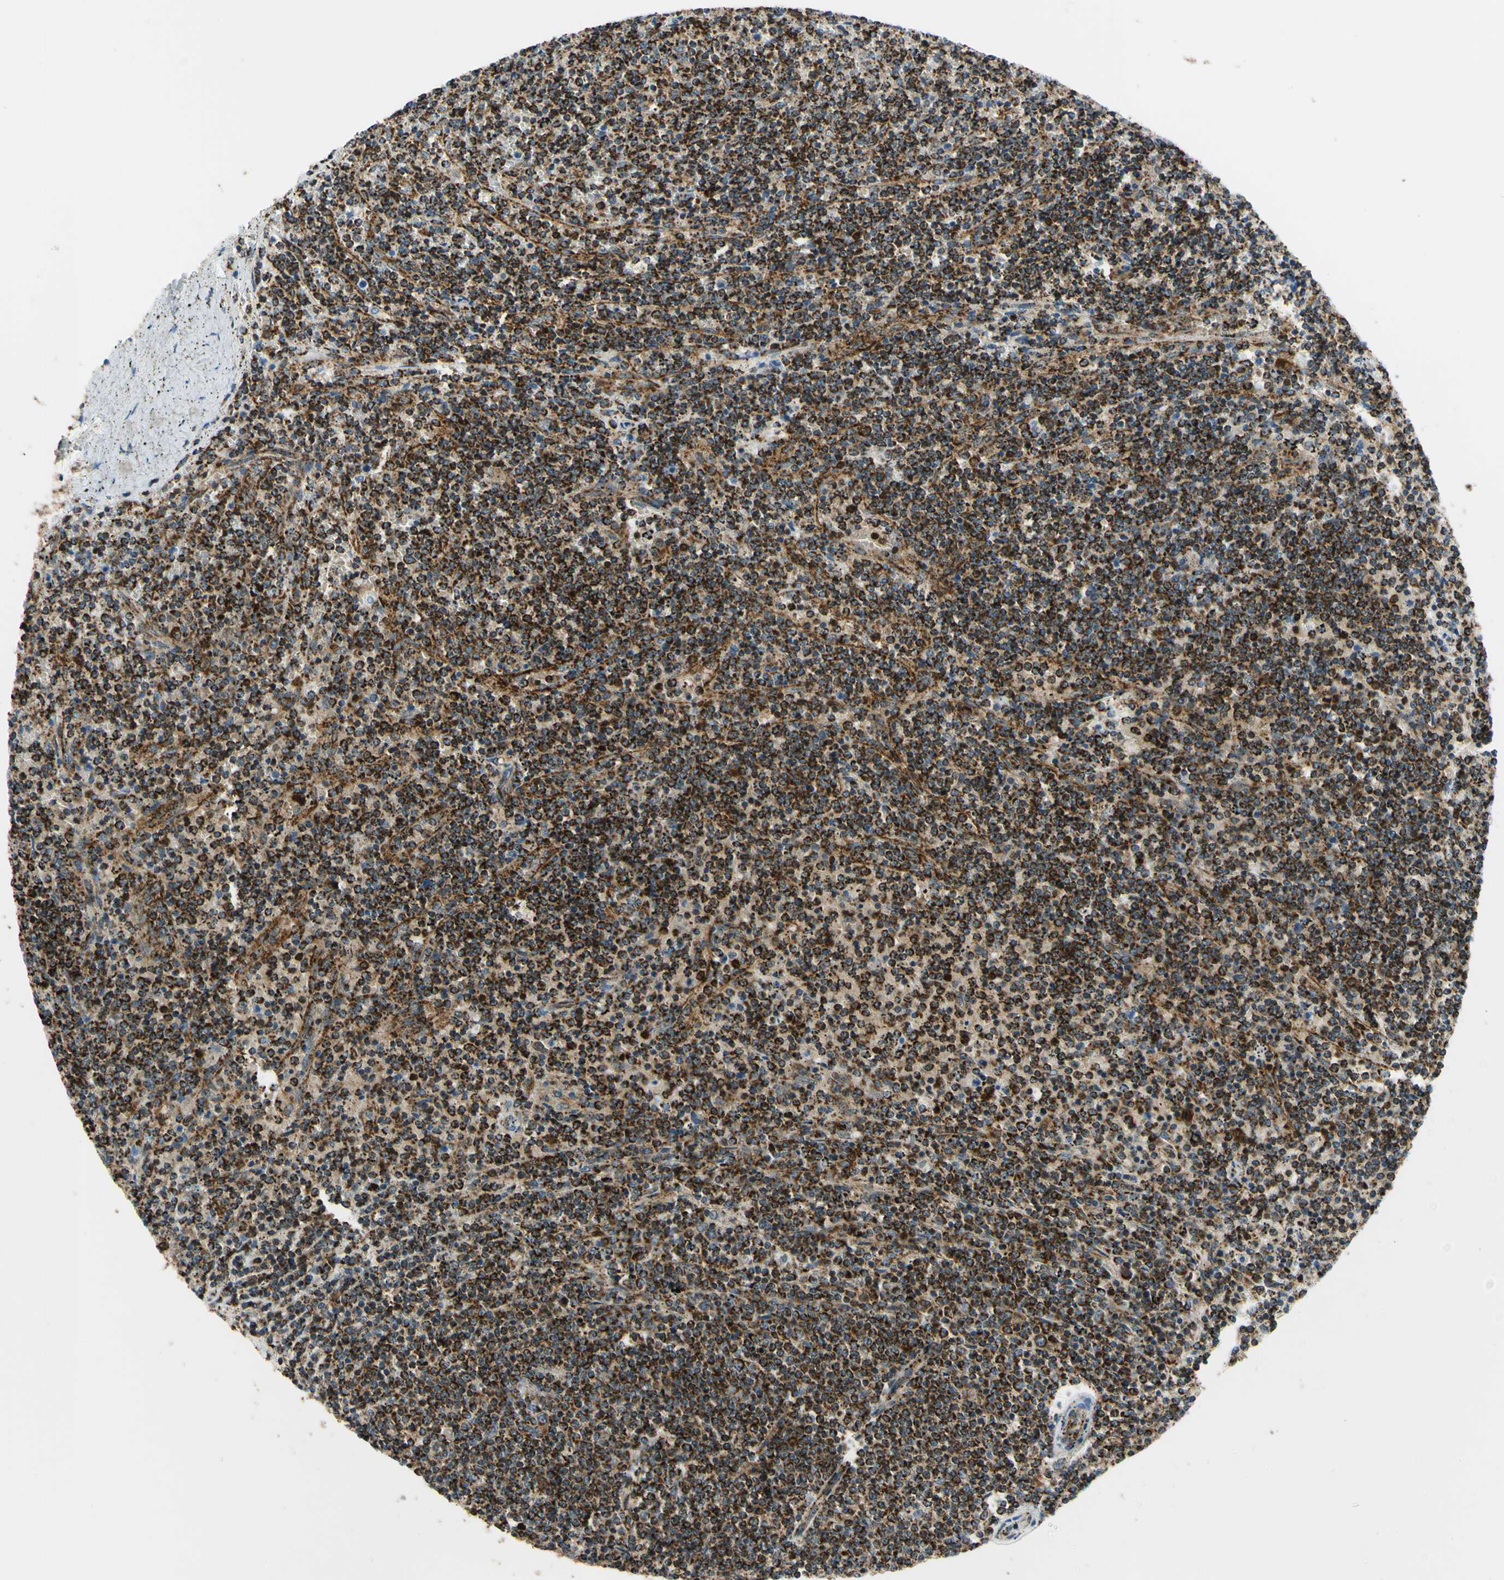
{"staining": {"intensity": "strong", "quantity": ">75%", "location": "cytoplasmic/membranous"}, "tissue": "lymphoma", "cell_type": "Tumor cells", "image_type": "cancer", "snomed": [{"axis": "morphology", "description": "Malignant lymphoma, non-Hodgkin's type, Low grade"}, {"axis": "topography", "description": "Spleen"}], "caption": "An immunohistochemistry (IHC) photomicrograph of neoplastic tissue is shown. Protein staining in brown labels strong cytoplasmic/membranous positivity in lymphoma within tumor cells. (Brightfield microscopy of DAB IHC at high magnification).", "gene": "MAVS", "patient": {"sex": "female", "age": 50}}